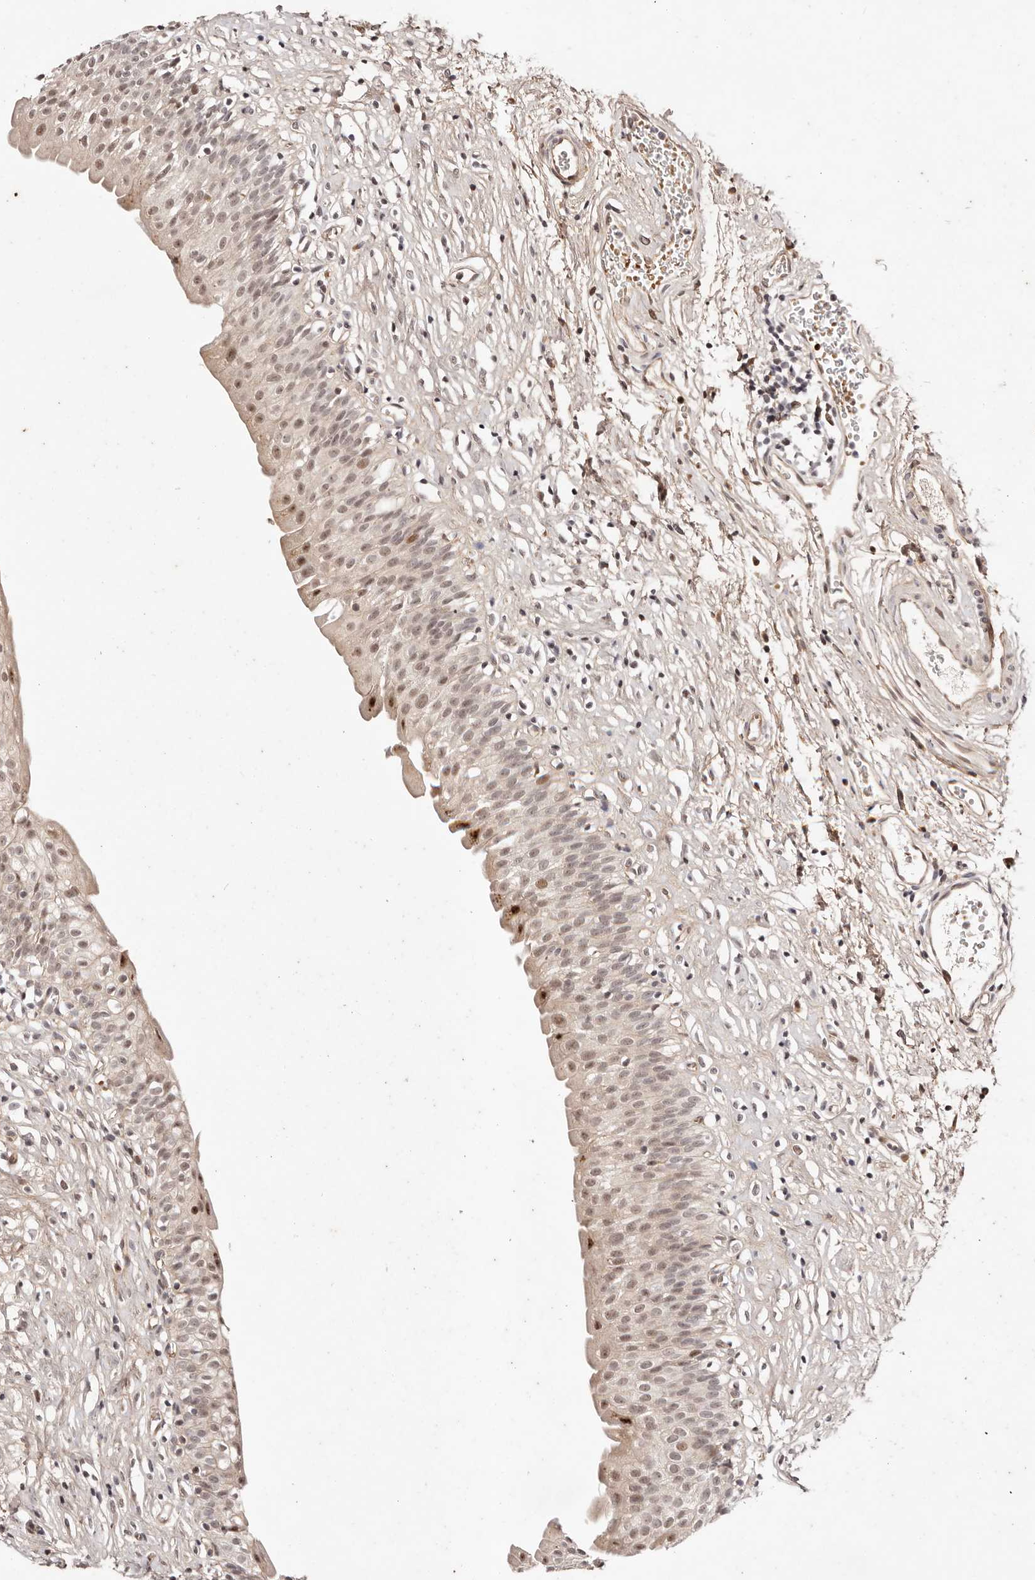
{"staining": {"intensity": "moderate", "quantity": "<25%", "location": "cytoplasmic/membranous,nuclear"}, "tissue": "urinary bladder", "cell_type": "Urothelial cells", "image_type": "normal", "snomed": [{"axis": "morphology", "description": "Normal tissue, NOS"}, {"axis": "topography", "description": "Urinary bladder"}], "caption": "The micrograph displays staining of normal urinary bladder, revealing moderate cytoplasmic/membranous,nuclear protein staining (brown color) within urothelial cells. (Brightfield microscopy of DAB IHC at high magnification).", "gene": "WRN", "patient": {"sex": "male", "age": 51}}